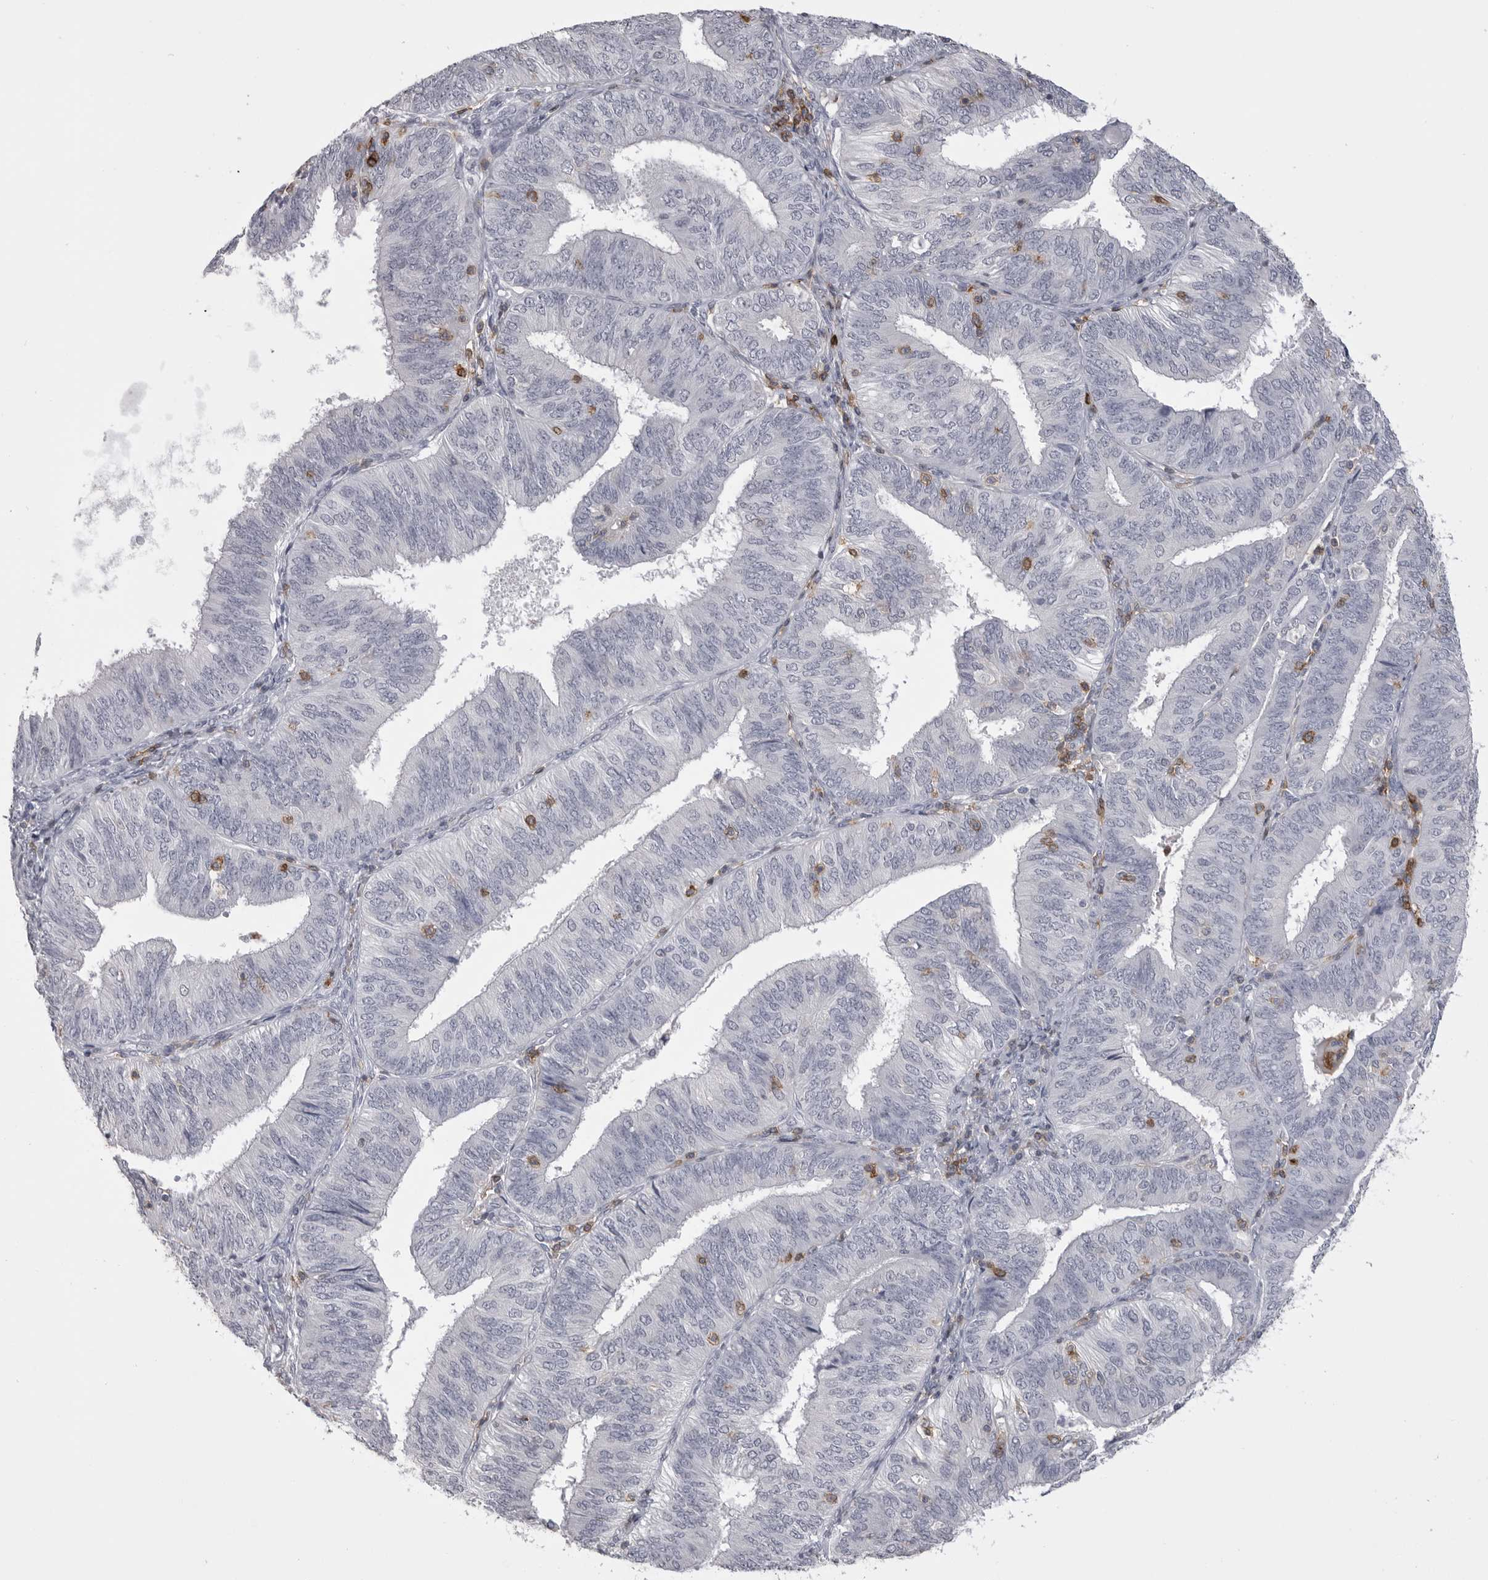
{"staining": {"intensity": "negative", "quantity": "none", "location": "none"}, "tissue": "endometrial cancer", "cell_type": "Tumor cells", "image_type": "cancer", "snomed": [{"axis": "morphology", "description": "Adenocarcinoma, NOS"}, {"axis": "topography", "description": "Endometrium"}], "caption": "An image of endometrial cancer stained for a protein shows no brown staining in tumor cells. (Brightfield microscopy of DAB immunohistochemistry (IHC) at high magnification).", "gene": "ITGAL", "patient": {"sex": "female", "age": 58}}